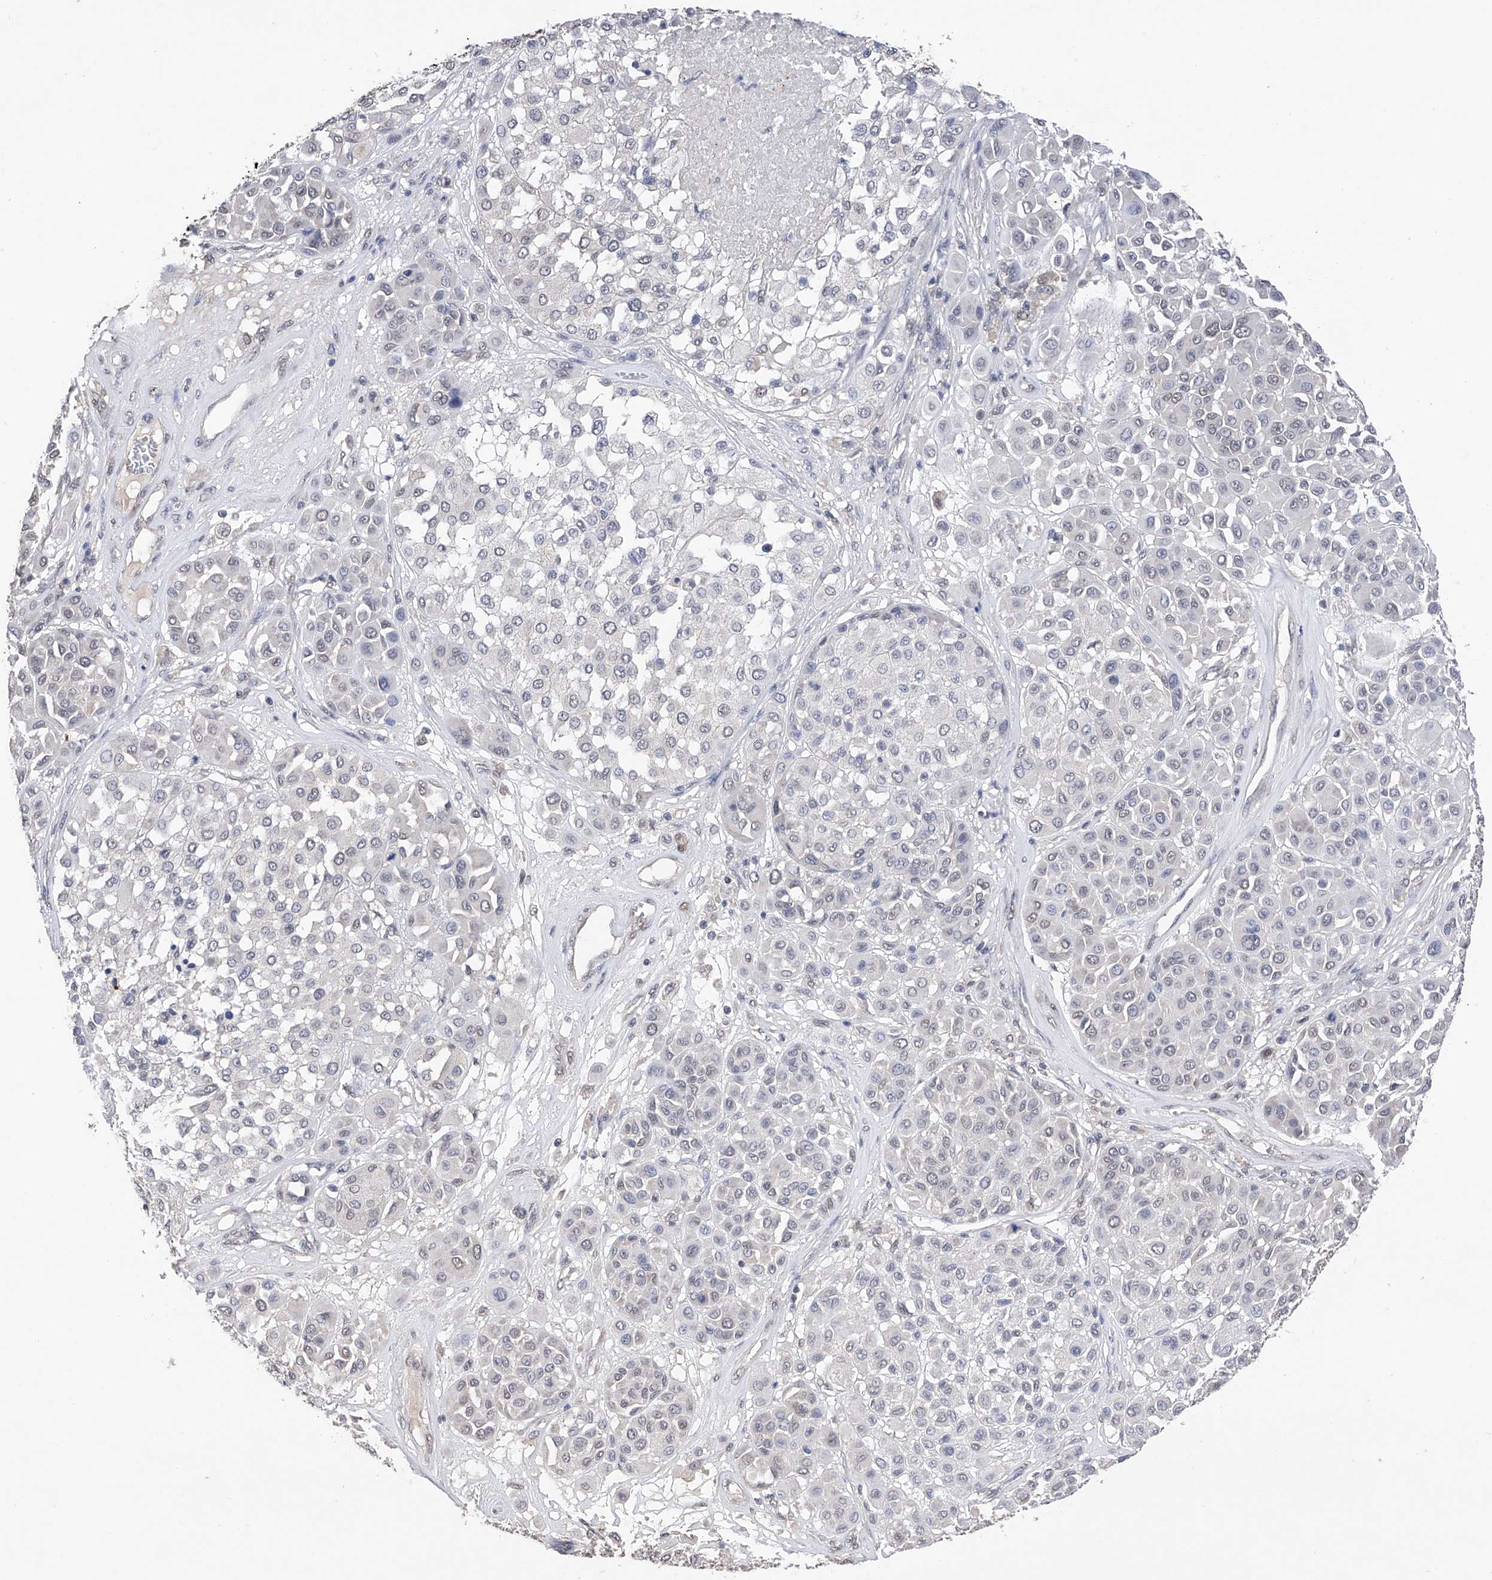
{"staining": {"intensity": "negative", "quantity": "none", "location": "none"}, "tissue": "melanoma", "cell_type": "Tumor cells", "image_type": "cancer", "snomed": [{"axis": "morphology", "description": "Malignant melanoma, Metastatic site"}, {"axis": "topography", "description": "Soft tissue"}], "caption": "High power microscopy photomicrograph of an immunohistochemistry micrograph of melanoma, revealing no significant expression in tumor cells. Brightfield microscopy of immunohistochemistry (IHC) stained with DAB (brown) and hematoxylin (blue), captured at high magnification.", "gene": "DMAP1", "patient": {"sex": "male", "age": 41}}